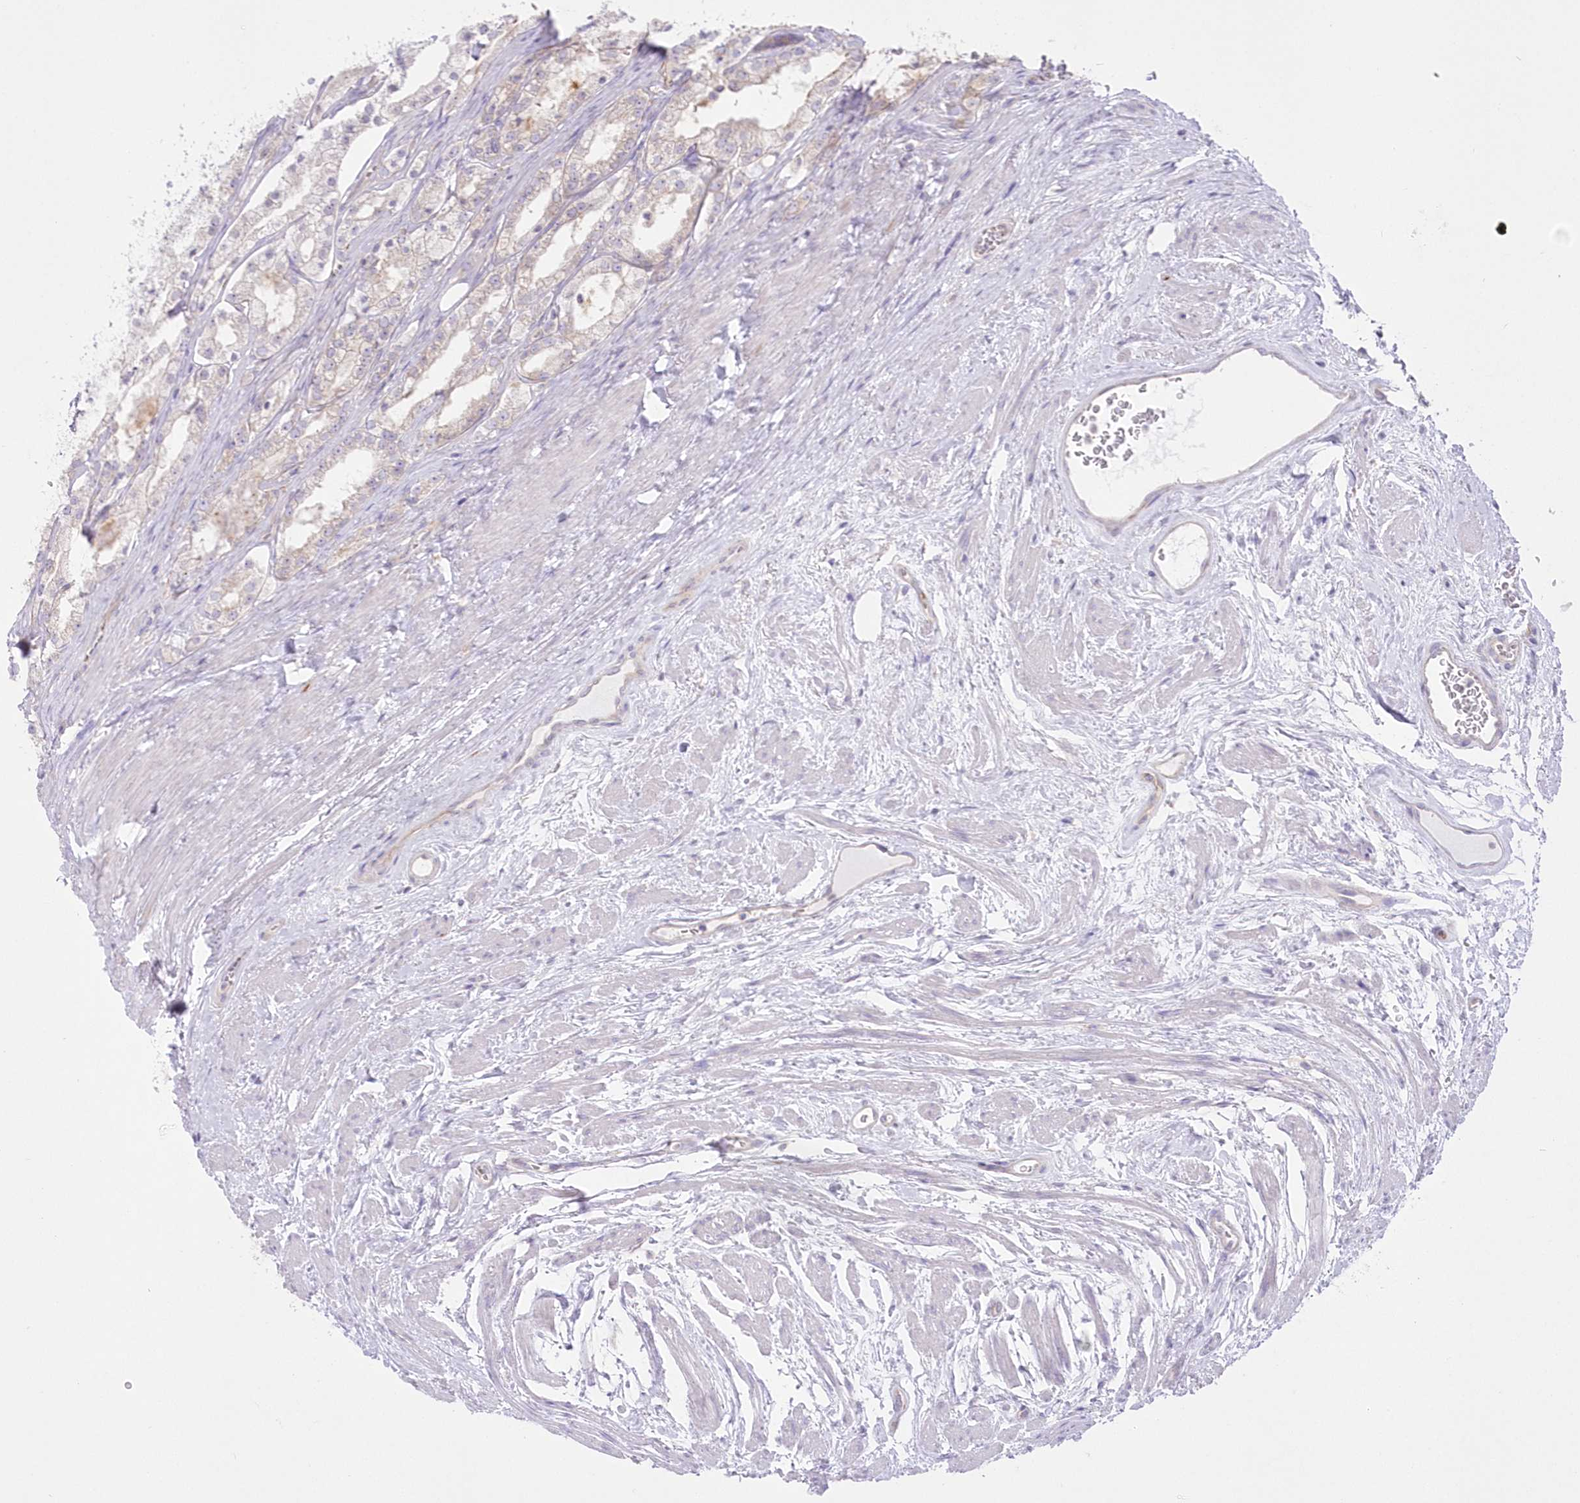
{"staining": {"intensity": "moderate", "quantity": "25%-75%", "location": "cytoplasmic/membranous"}, "tissue": "prostate cancer", "cell_type": "Tumor cells", "image_type": "cancer", "snomed": [{"axis": "morphology", "description": "Adenocarcinoma, High grade"}, {"axis": "topography", "description": "Prostate"}], "caption": "This image displays prostate cancer (high-grade adenocarcinoma) stained with immunohistochemistry (IHC) to label a protein in brown. The cytoplasmic/membranous of tumor cells show moderate positivity for the protein. Nuclei are counter-stained blue.", "gene": "ZNF843", "patient": {"sex": "male", "age": 68}}